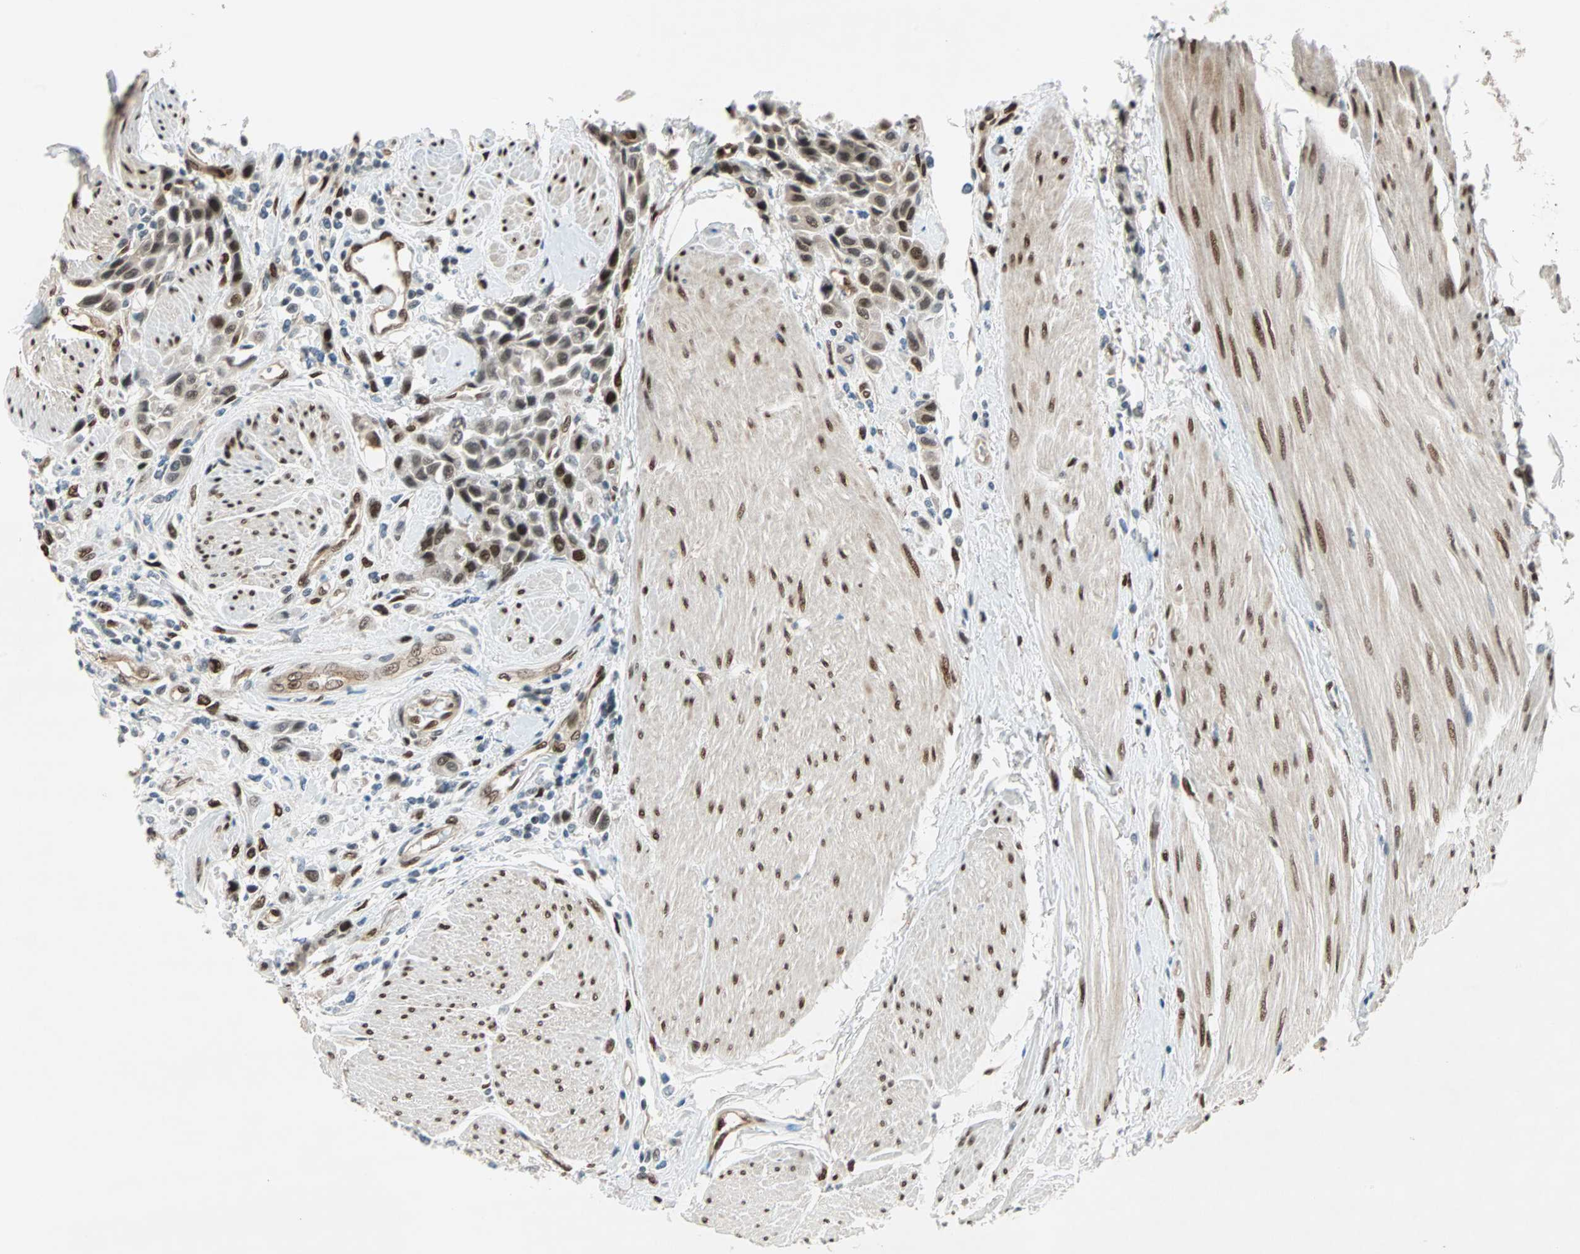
{"staining": {"intensity": "moderate", "quantity": ">75%", "location": "cytoplasmic/membranous,nuclear"}, "tissue": "urothelial cancer", "cell_type": "Tumor cells", "image_type": "cancer", "snomed": [{"axis": "morphology", "description": "Urothelial carcinoma, High grade"}, {"axis": "topography", "description": "Urinary bladder"}], "caption": "Immunohistochemical staining of human urothelial cancer exhibits moderate cytoplasmic/membranous and nuclear protein positivity in about >75% of tumor cells.", "gene": "WWTR1", "patient": {"sex": "male", "age": 50}}